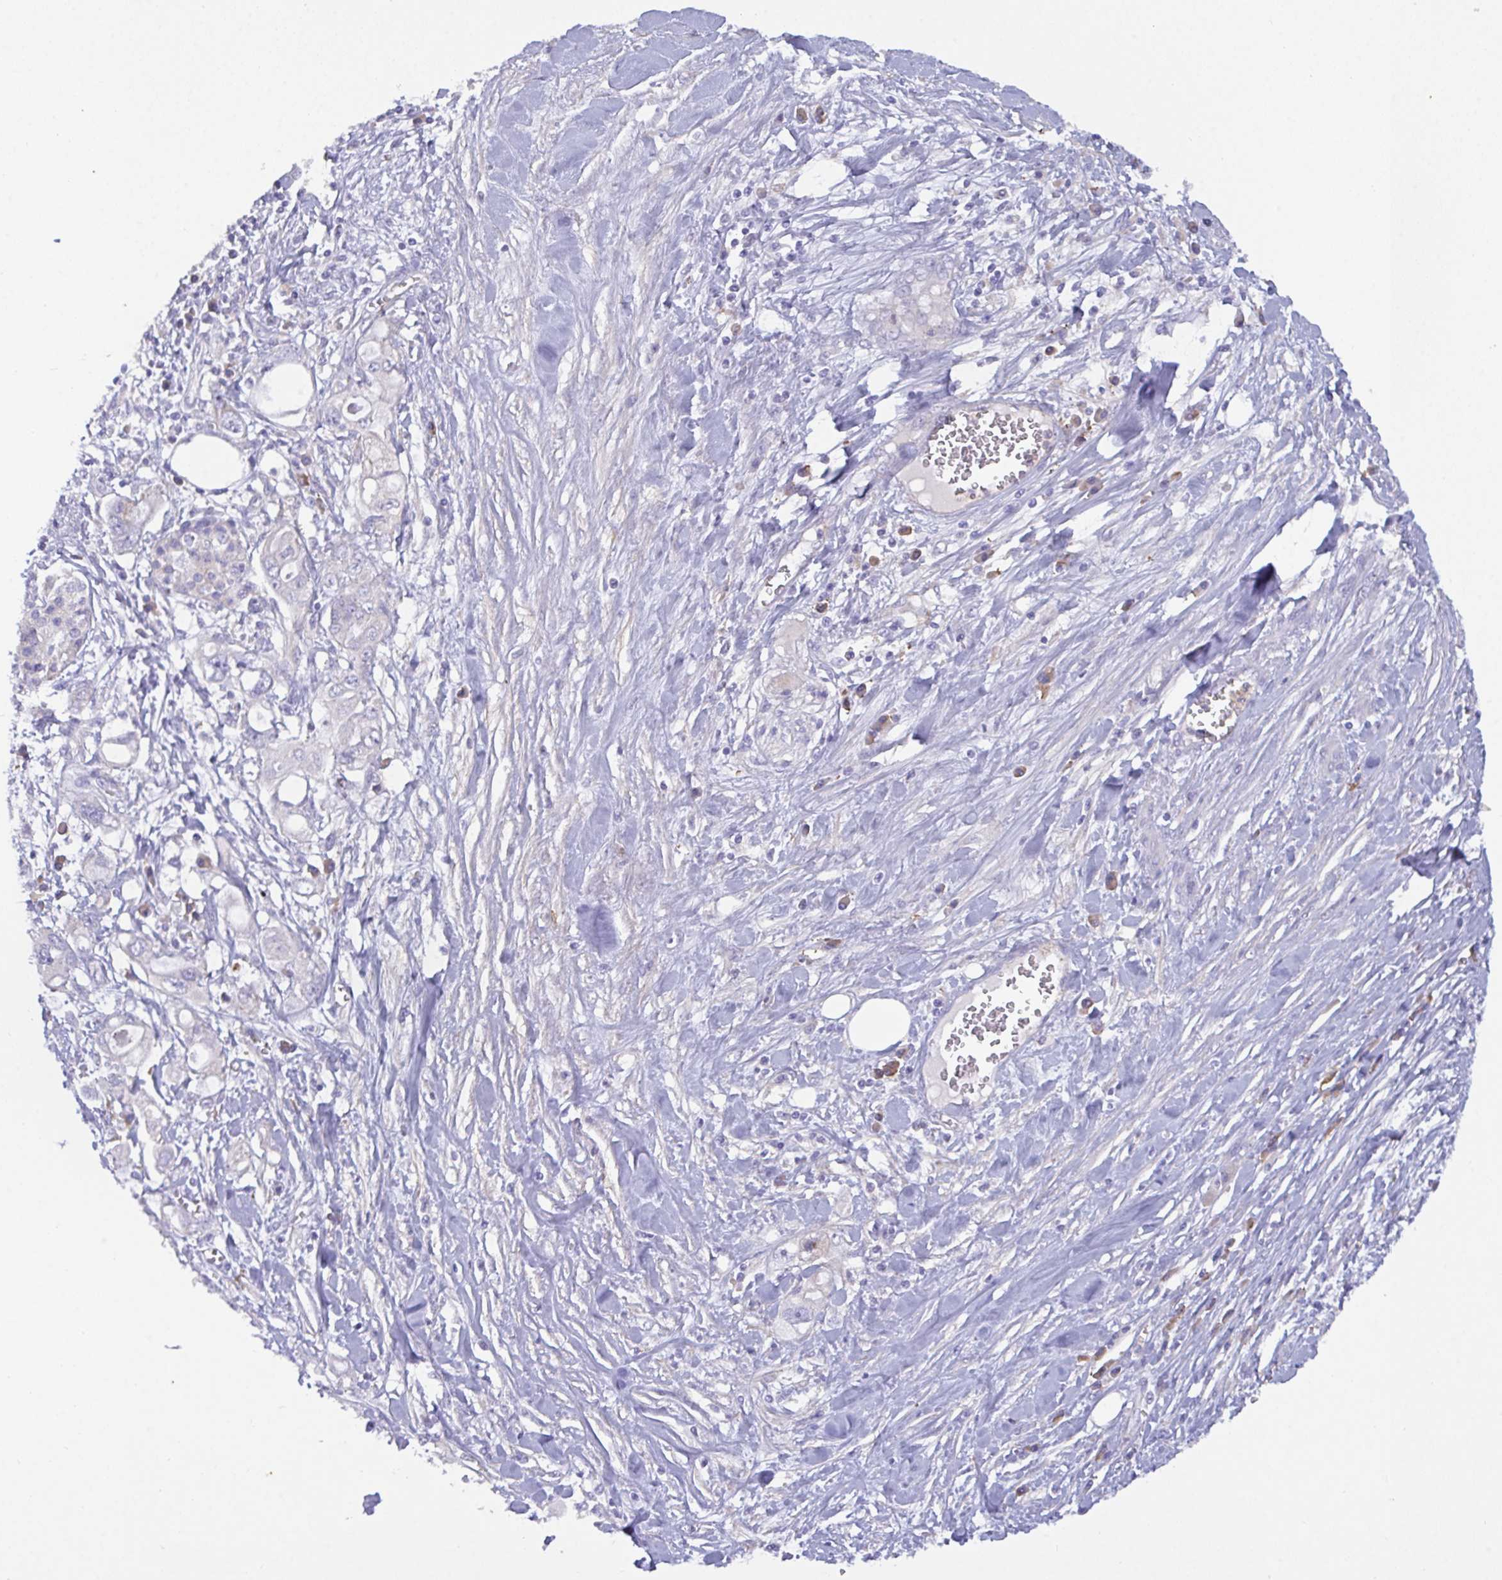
{"staining": {"intensity": "negative", "quantity": "none", "location": "none"}, "tissue": "pancreatic cancer", "cell_type": "Tumor cells", "image_type": "cancer", "snomed": [{"axis": "morphology", "description": "Adenocarcinoma, NOS"}, {"axis": "topography", "description": "Pancreas"}], "caption": "Immunohistochemistry image of human pancreatic cancer (adenocarcinoma) stained for a protein (brown), which exhibits no positivity in tumor cells. (Brightfield microscopy of DAB (3,3'-diaminobenzidine) immunohistochemistry at high magnification).", "gene": "SLC66A1", "patient": {"sex": "female", "age": 56}}